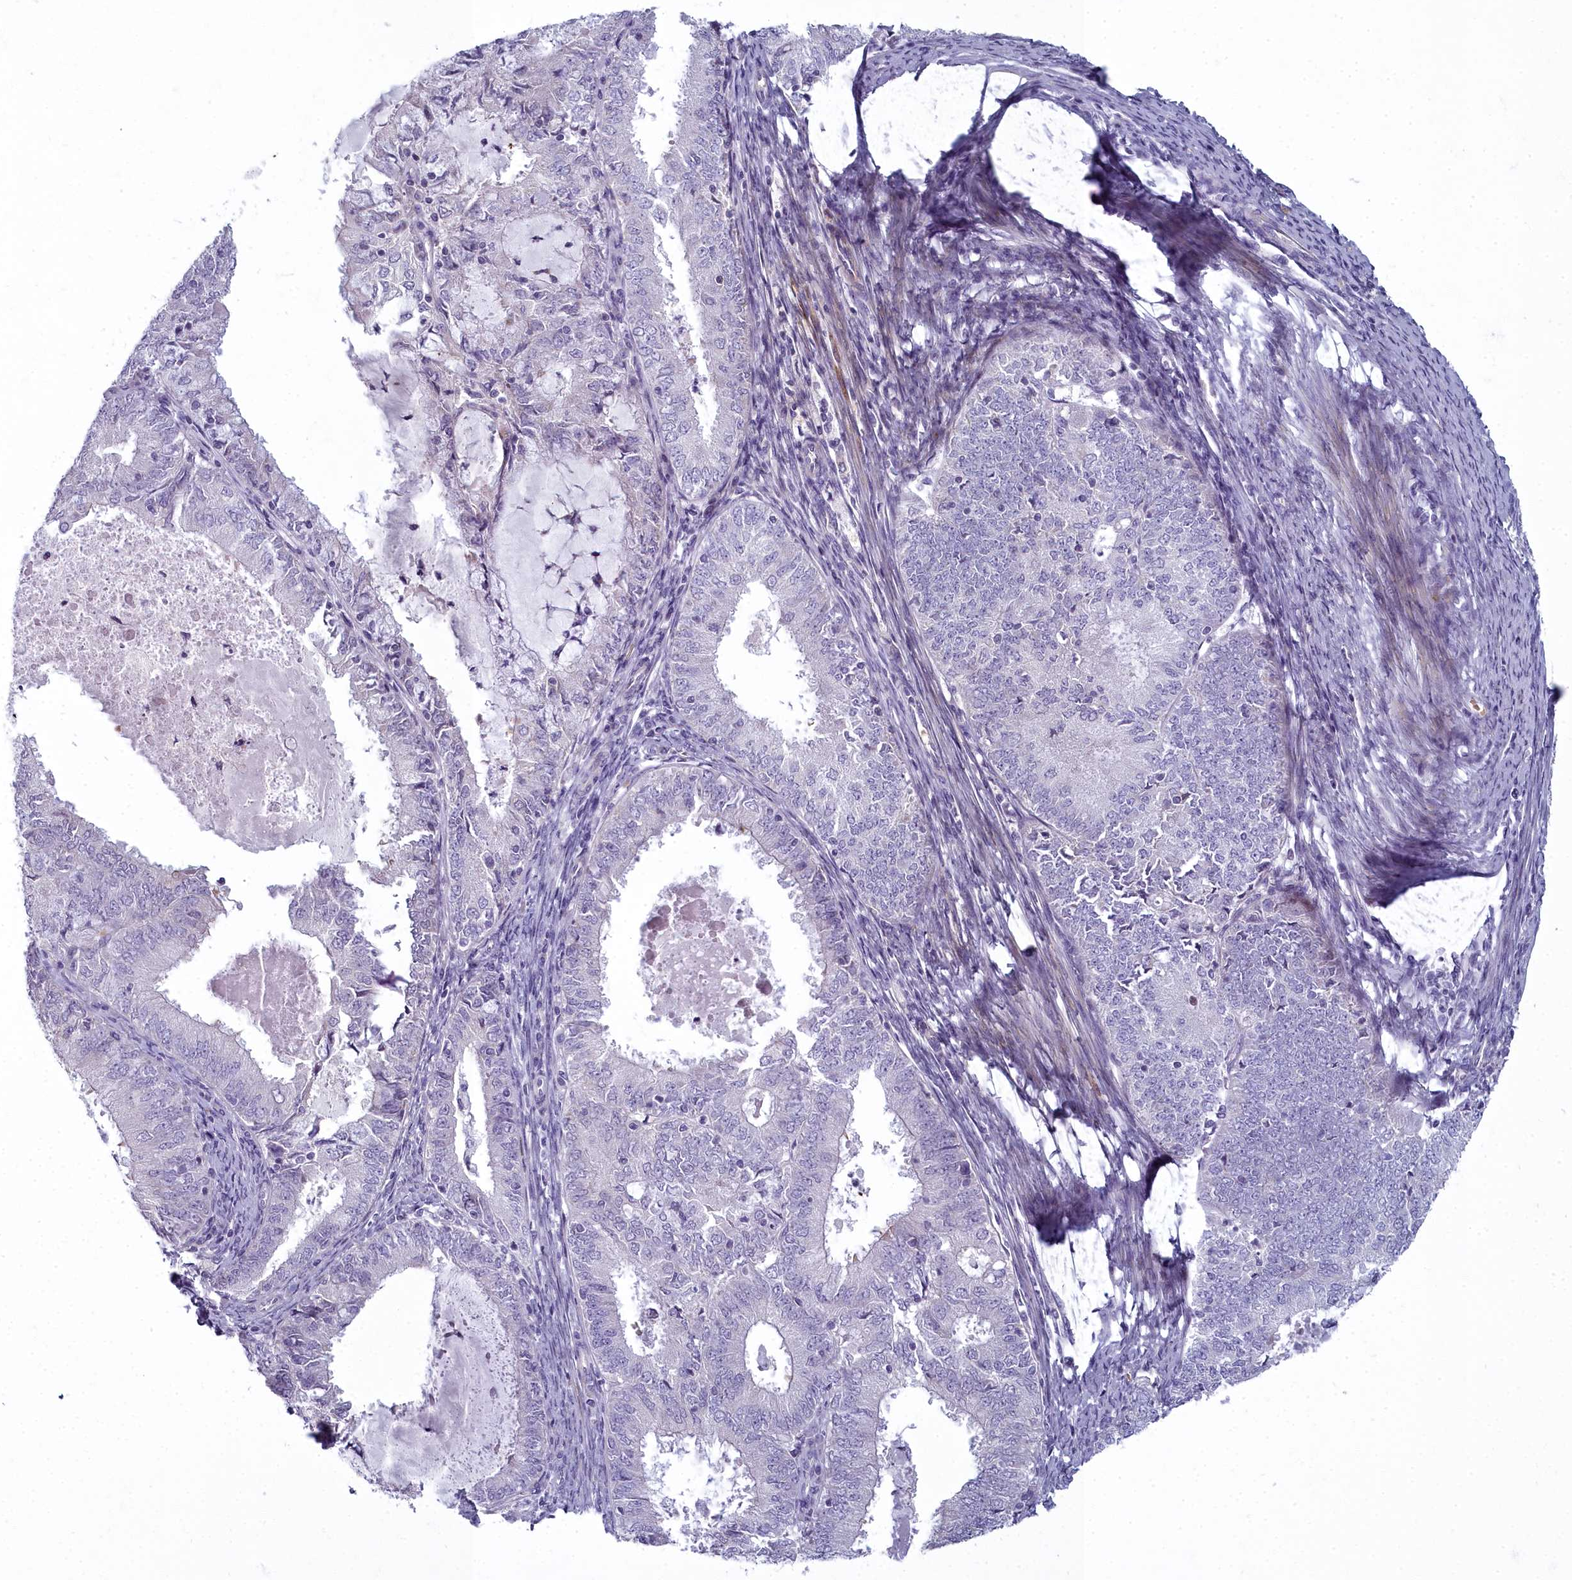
{"staining": {"intensity": "negative", "quantity": "none", "location": "none"}, "tissue": "endometrial cancer", "cell_type": "Tumor cells", "image_type": "cancer", "snomed": [{"axis": "morphology", "description": "Adenocarcinoma, NOS"}, {"axis": "topography", "description": "Endometrium"}], "caption": "A micrograph of endometrial adenocarcinoma stained for a protein displays no brown staining in tumor cells.", "gene": "ARL15", "patient": {"sex": "female", "age": 57}}